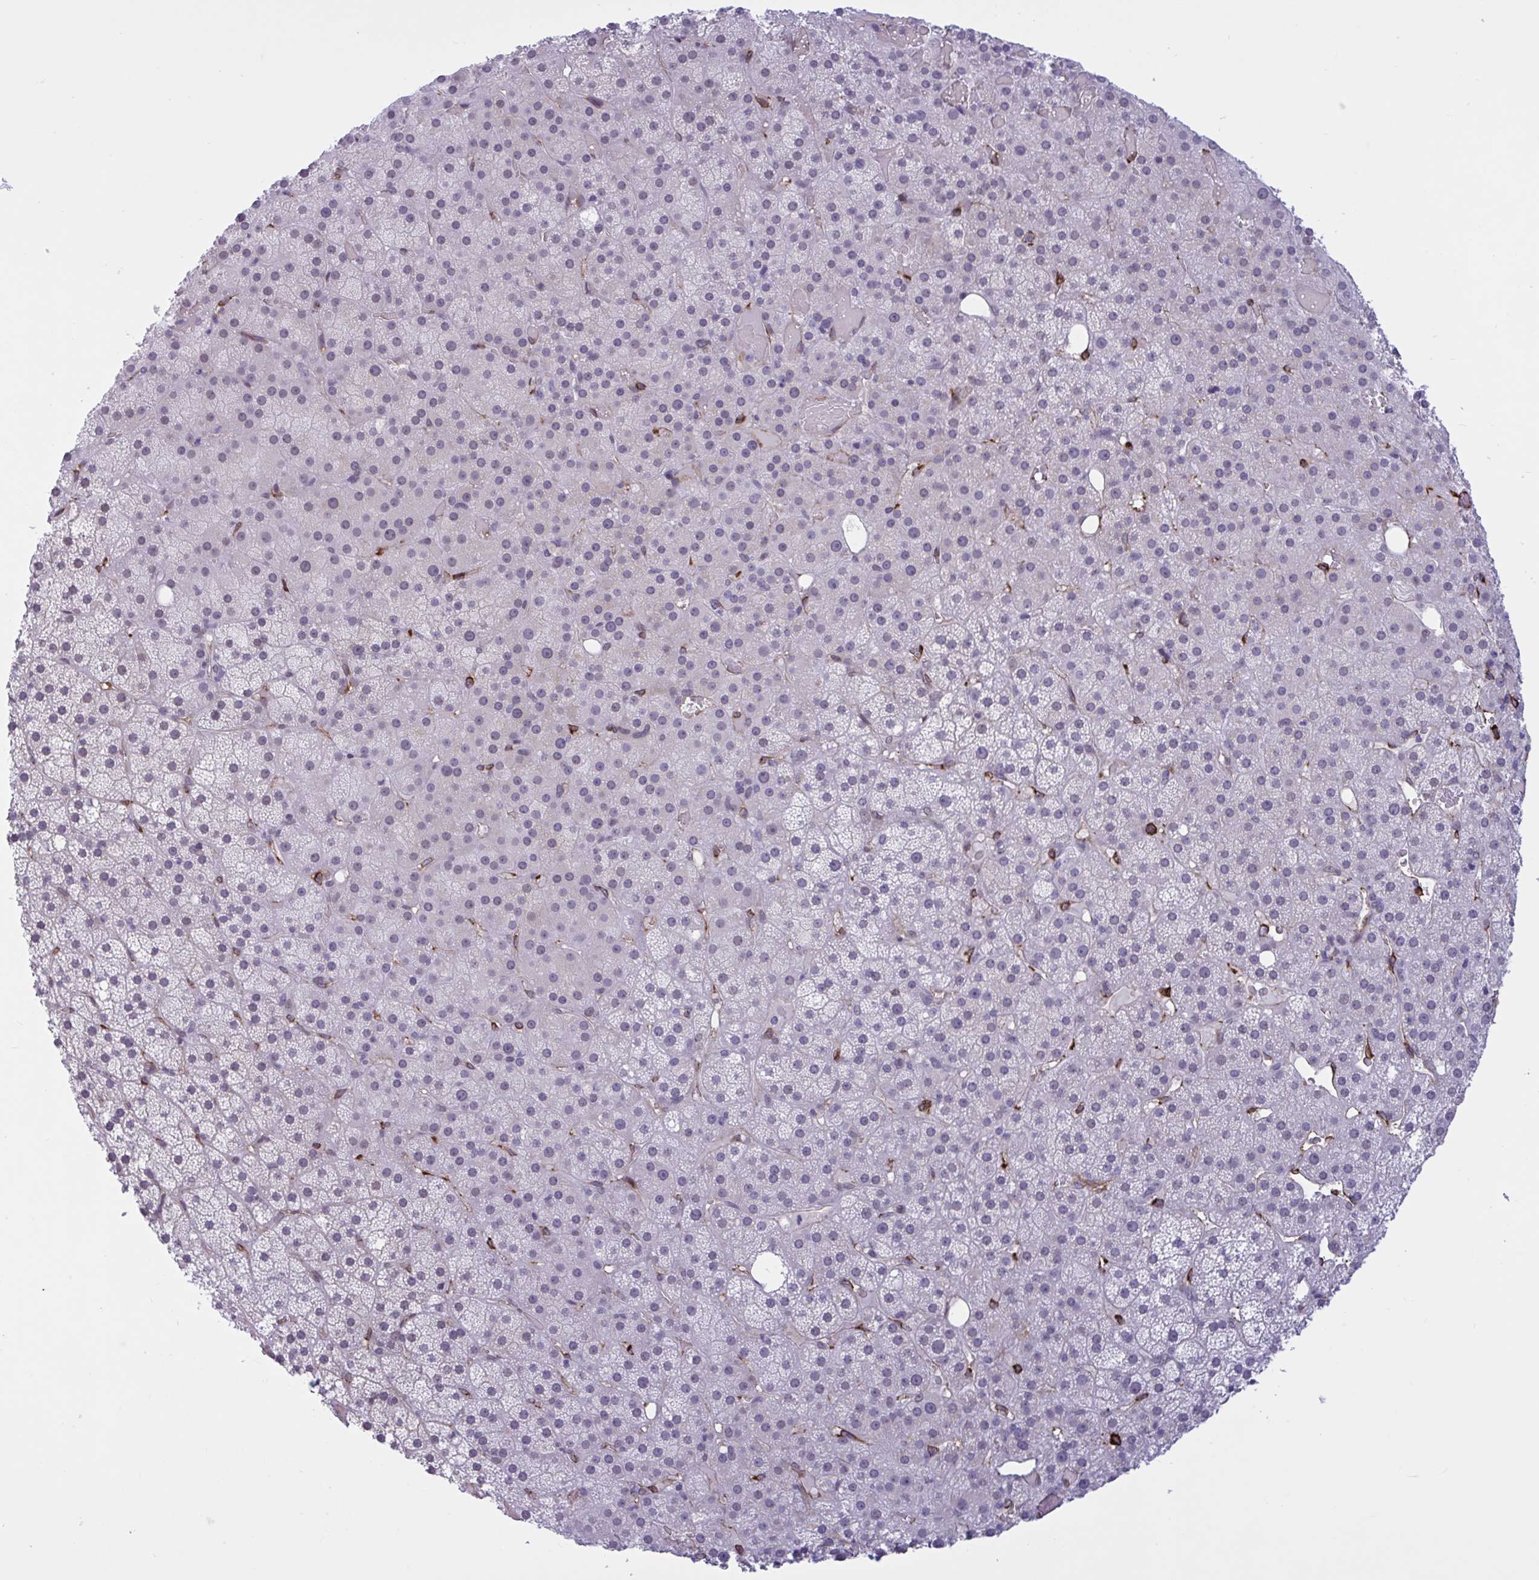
{"staining": {"intensity": "negative", "quantity": "none", "location": "none"}, "tissue": "adrenal gland", "cell_type": "Glandular cells", "image_type": "normal", "snomed": [{"axis": "morphology", "description": "Normal tissue, NOS"}, {"axis": "topography", "description": "Adrenal gland"}], "caption": "This micrograph is of unremarkable adrenal gland stained with immunohistochemistry to label a protein in brown with the nuclei are counter-stained blue. There is no staining in glandular cells.", "gene": "EML1", "patient": {"sex": "male", "age": 53}}